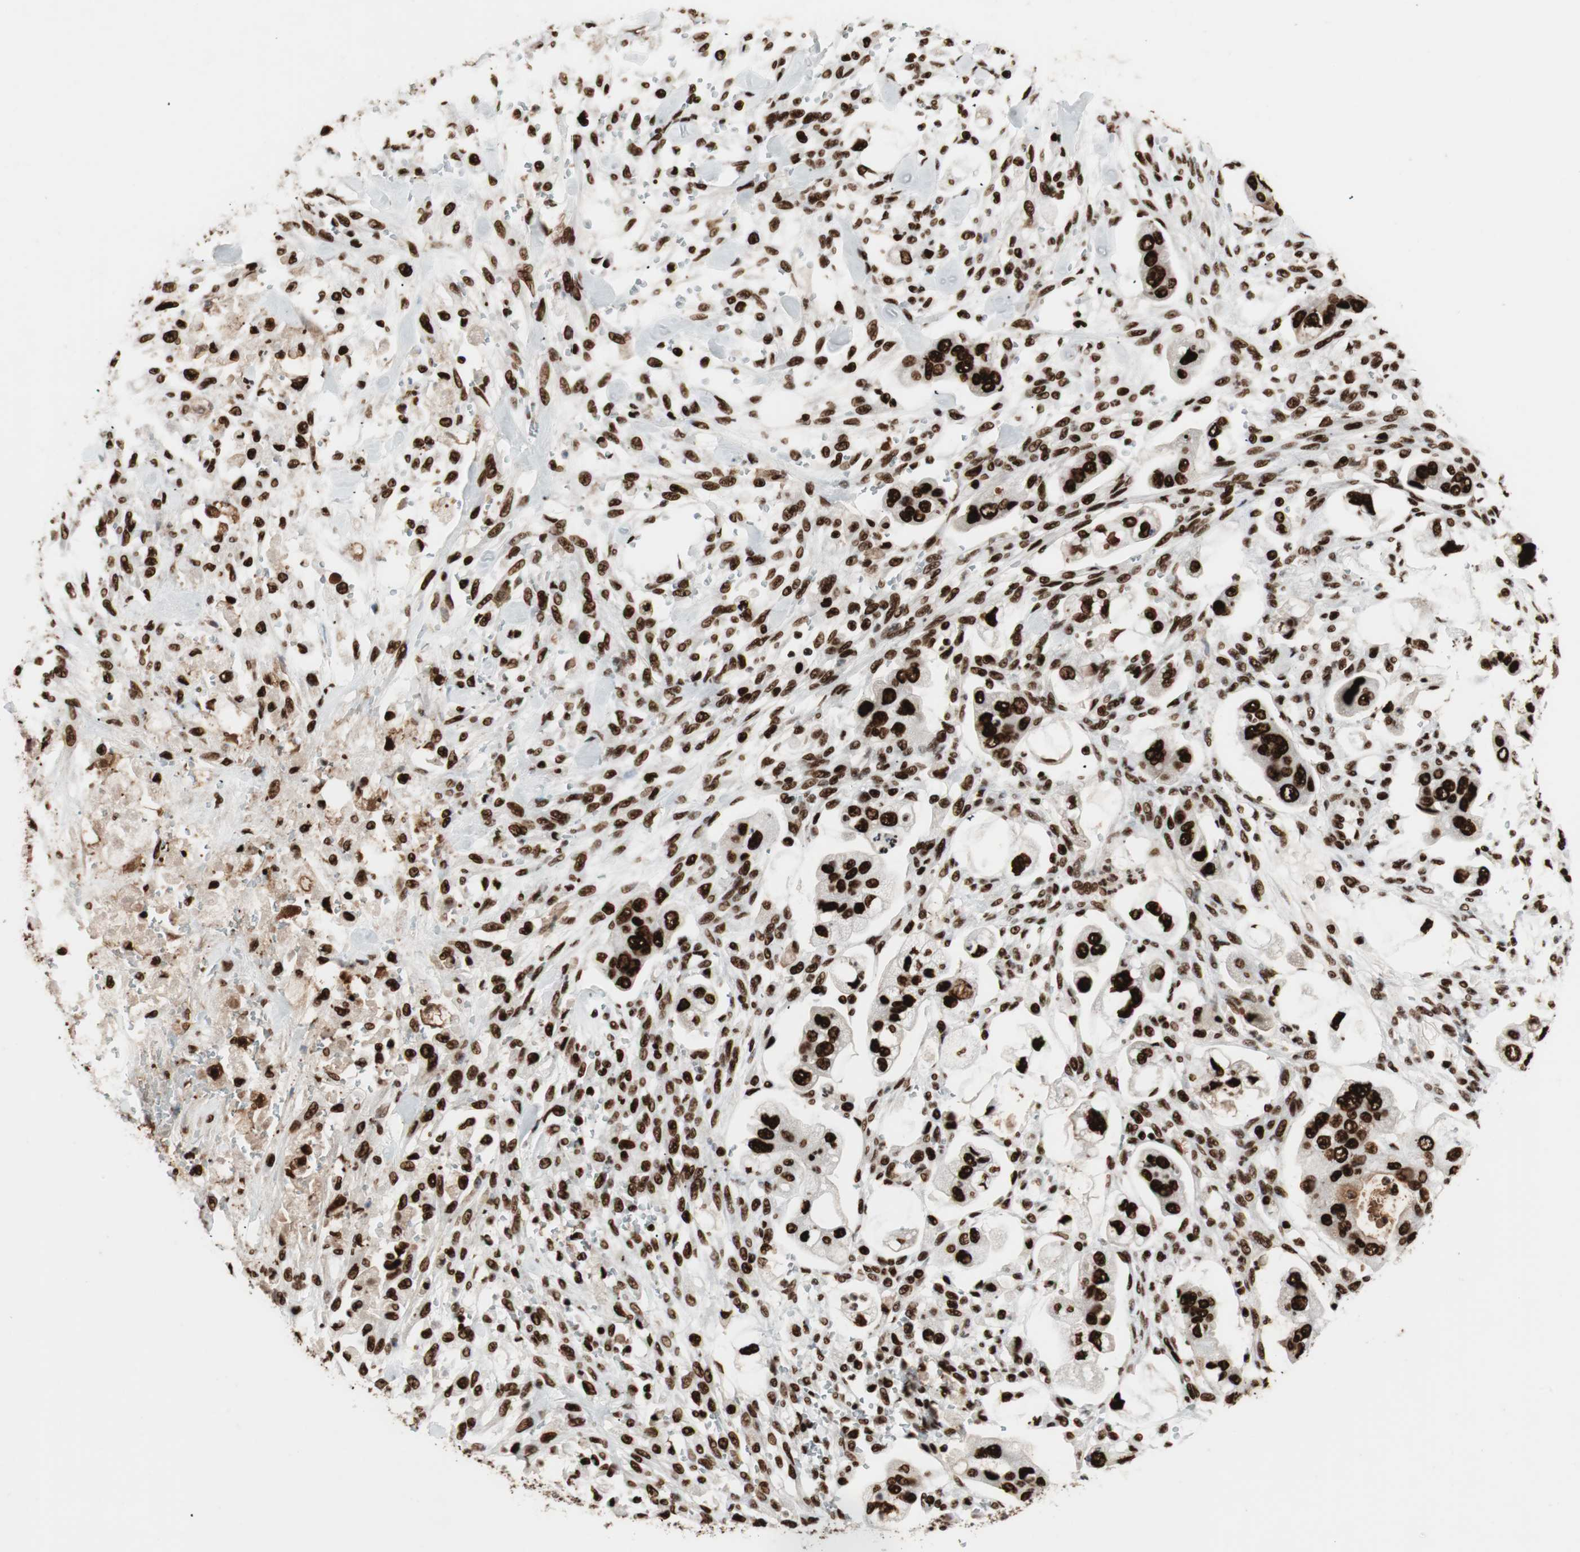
{"staining": {"intensity": "strong", "quantity": ">75%", "location": "nuclear"}, "tissue": "stomach cancer", "cell_type": "Tumor cells", "image_type": "cancer", "snomed": [{"axis": "morphology", "description": "Adenocarcinoma, NOS"}, {"axis": "topography", "description": "Stomach"}], "caption": "Immunohistochemistry (IHC) (DAB) staining of human stomach cancer shows strong nuclear protein staining in about >75% of tumor cells.", "gene": "PSME3", "patient": {"sex": "male", "age": 62}}